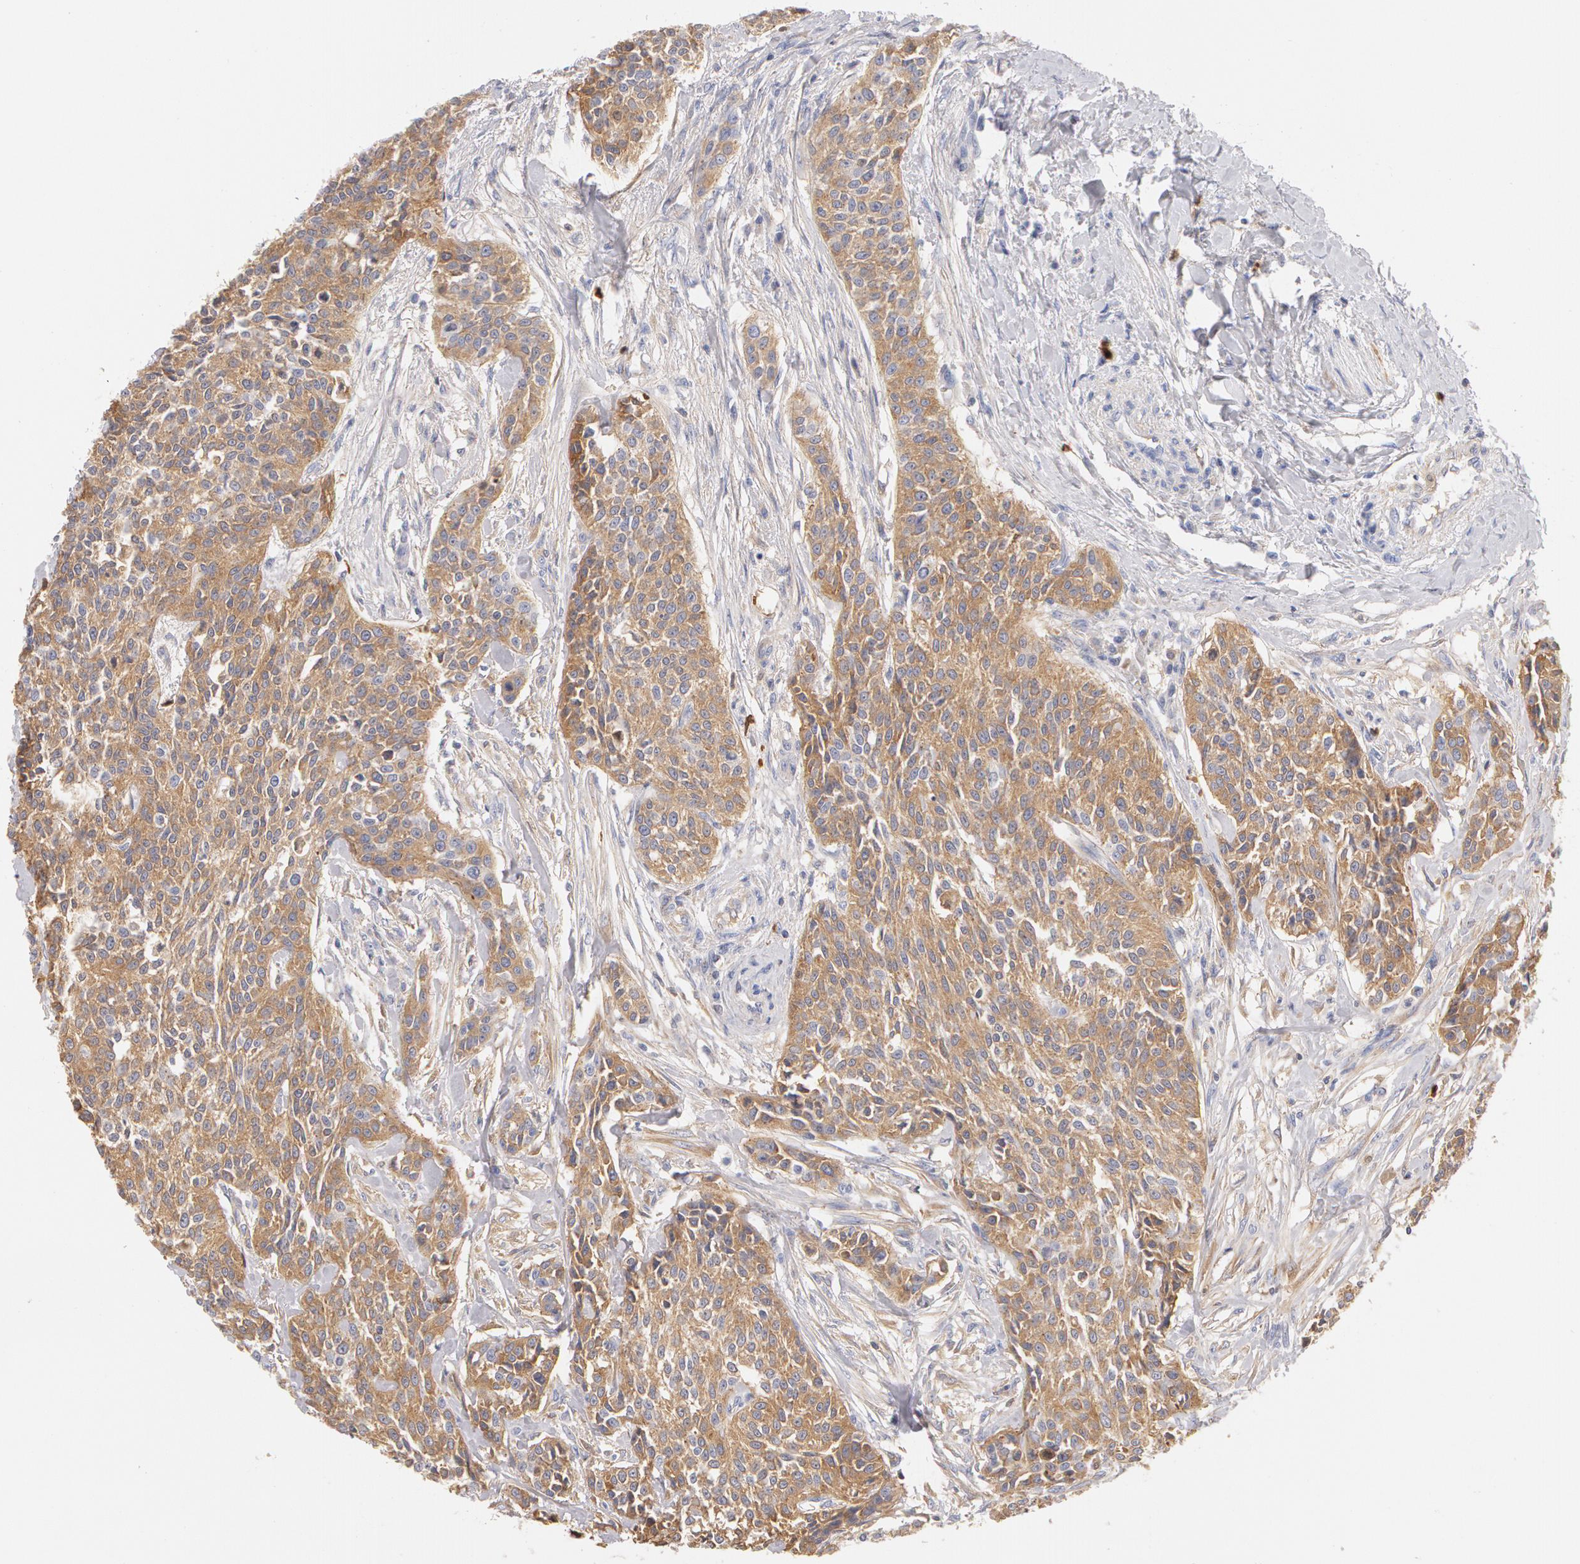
{"staining": {"intensity": "weak", "quantity": ">75%", "location": "cytoplasmic/membranous"}, "tissue": "urothelial cancer", "cell_type": "Tumor cells", "image_type": "cancer", "snomed": [{"axis": "morphology", "description": "Urothelial carcinoma, High grade"}, {"axis": "topography", "description": "Urinary bladder"}], "caption": "Weak cytoplasmic/membranous positivity is seen in about >75% of tumor cells in high-grade urothelial carcinoma. (Brightfield microscopy of DAB IHC at high magnification).", "gene": "GC", "patient": {"sex": "male", "age": 56}}